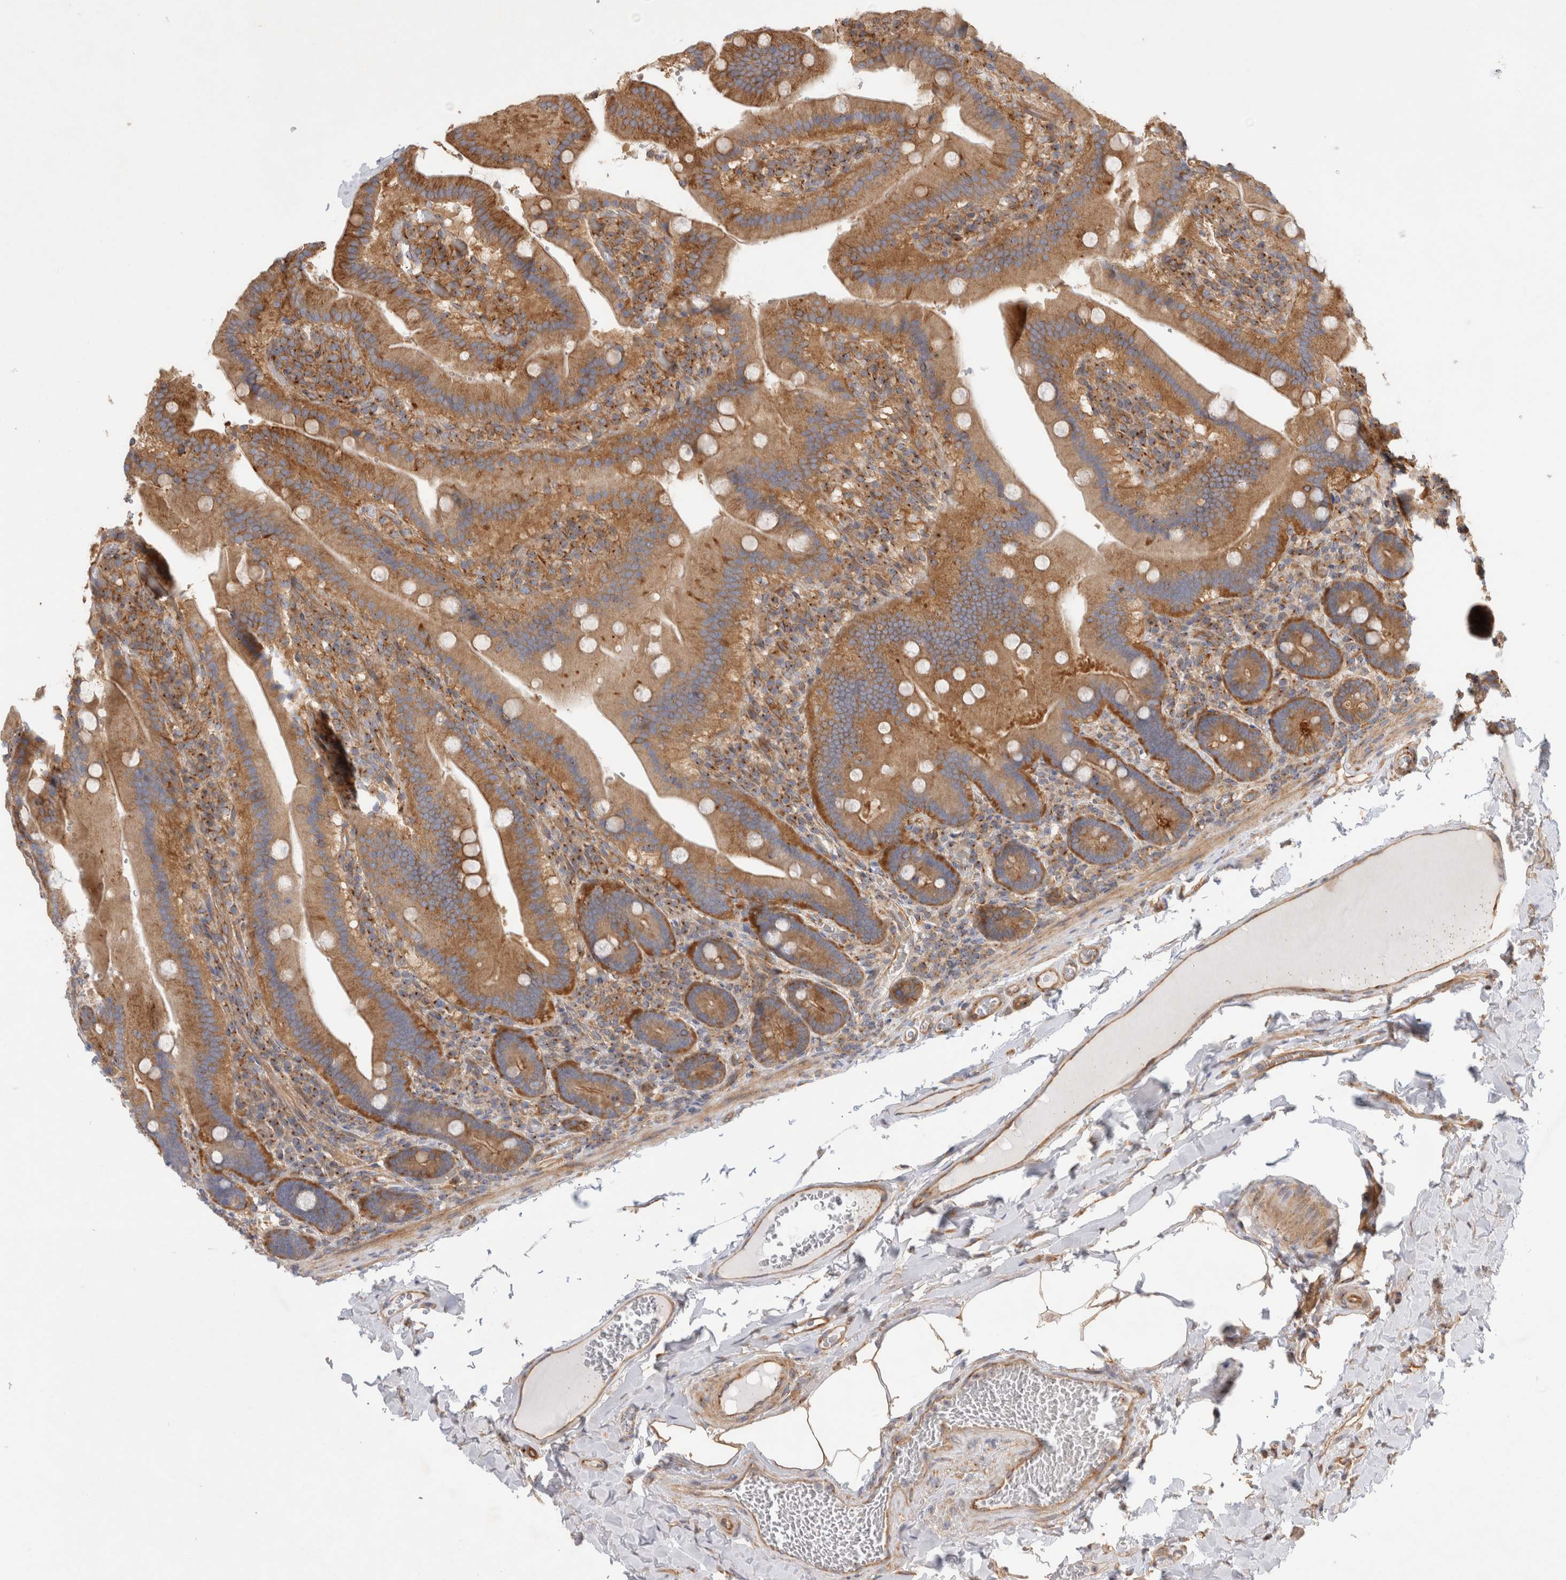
{"staining": {"intensity": "moderate", "quantity": ">75%", "location": "cytoplasmic/membranous"}, "tissue": "duodenum", "cell_type": "Glandular cells", "image_type": "normal", "snomed": [{"axis": "morphology", "description": "Normal tissue, NOS"}, {"axis": "topography", "description": "Duodenum"}], "caption": "A brown stain shows moderate cytoplasmic/membranous expression of a protein in glandular cells of benign human duodenum. (IHC, brightfield microscopy, high magnification).", "gene": "GPR150", "patient": {"sex": "female", "age": 62}}